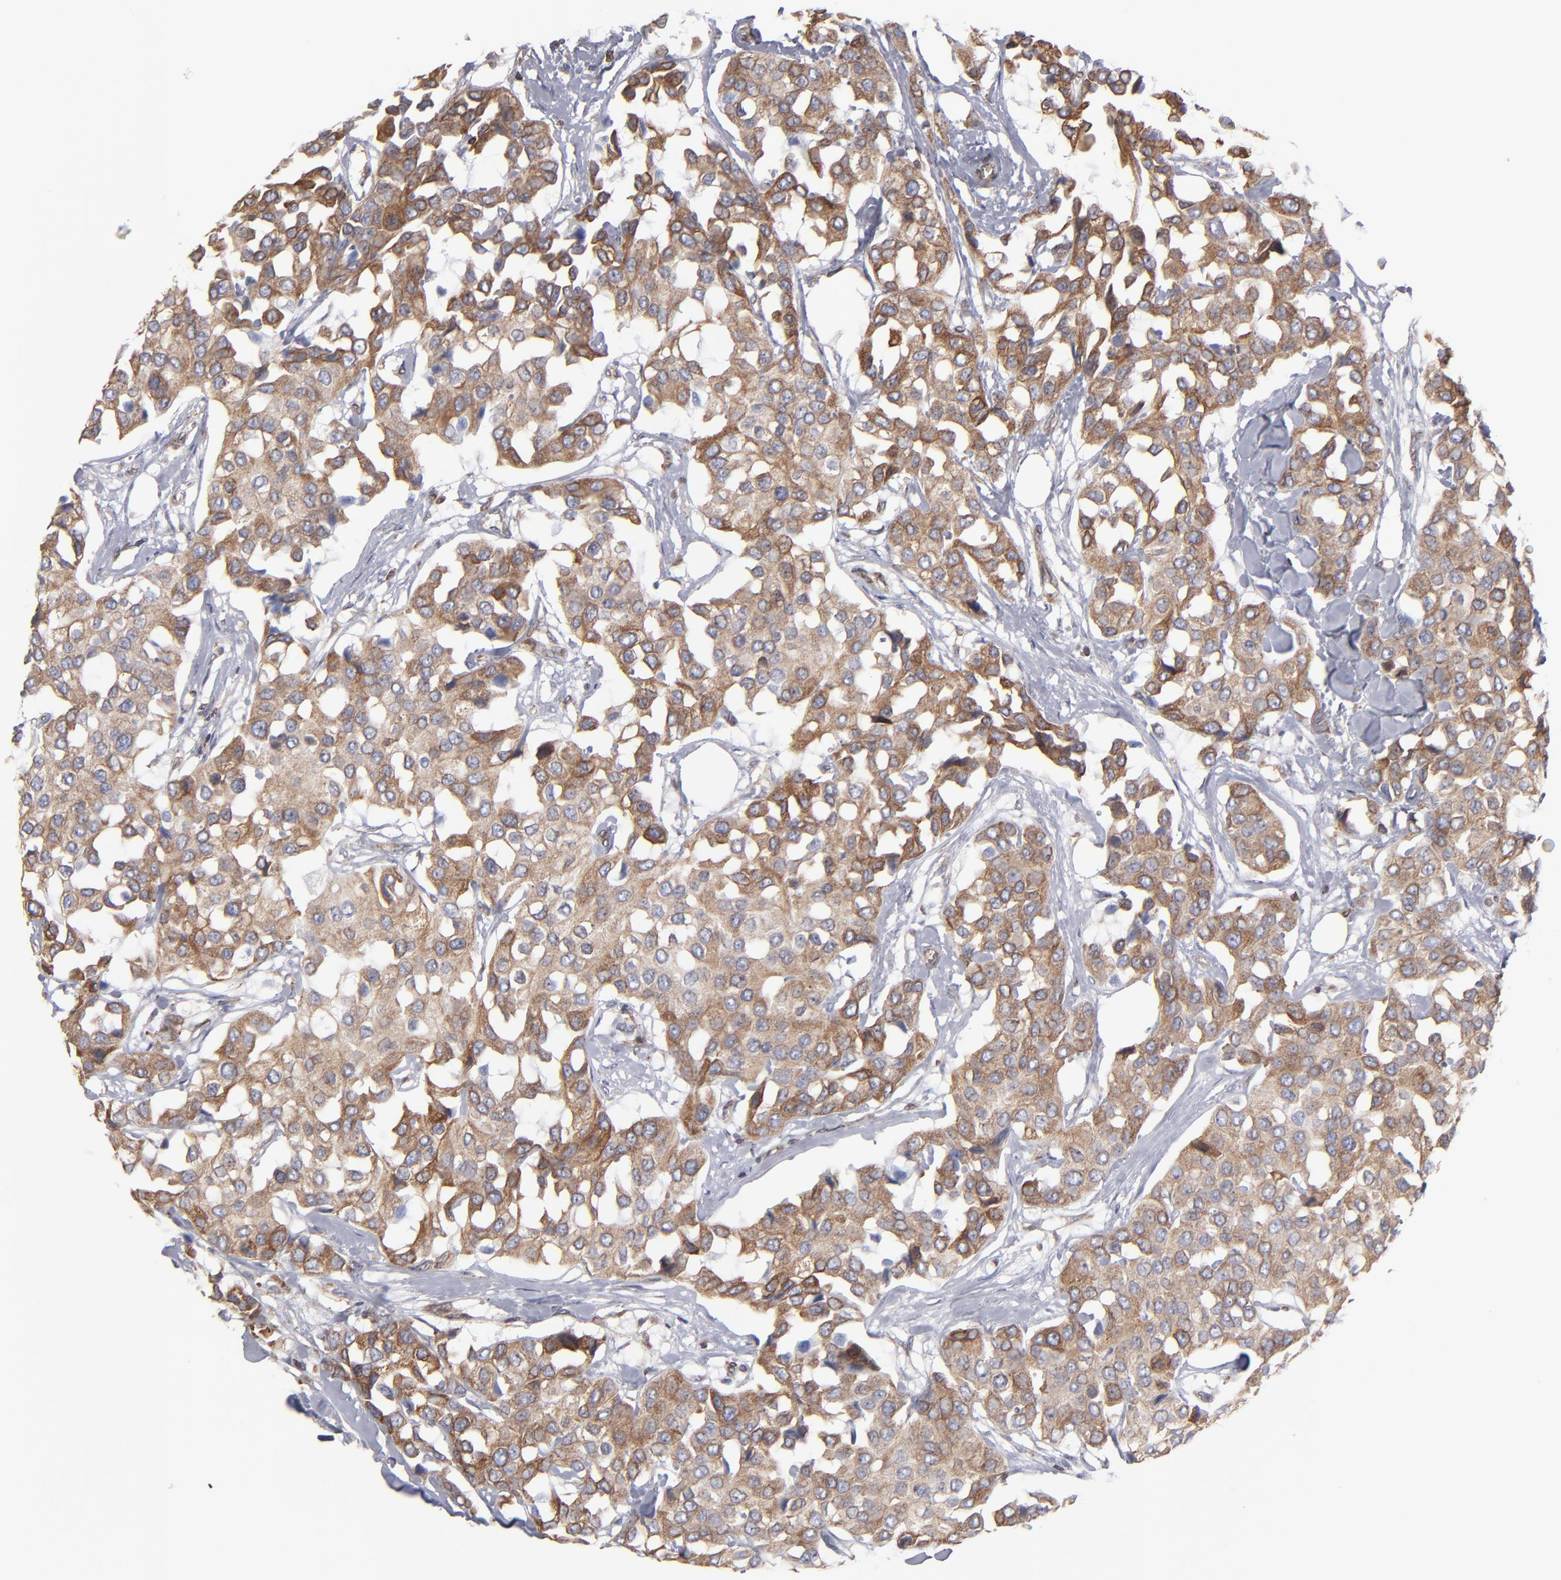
{"staining": {"intensity": "moderate", "quantity": ">75%", "location": "cytoplasmic/membranous"}, "tissue": "breast cancer", "cell_type": "Tumor cells", "image_type": "cancer", "snomed": [{"axis": "morphology", "description": "Duct carcinoma"}, {"axis": "topography", "description": "Breast"}], "caption": "There is medium levels of moderate cytoplasmic/membranous staining in tumor cells of breast cancer (invasive ductal carcinoma), as demonstrated by immunohistochemical staining (brown color).", "gene": "TMX1", "patient": {"sex": "female", "age": 80}}